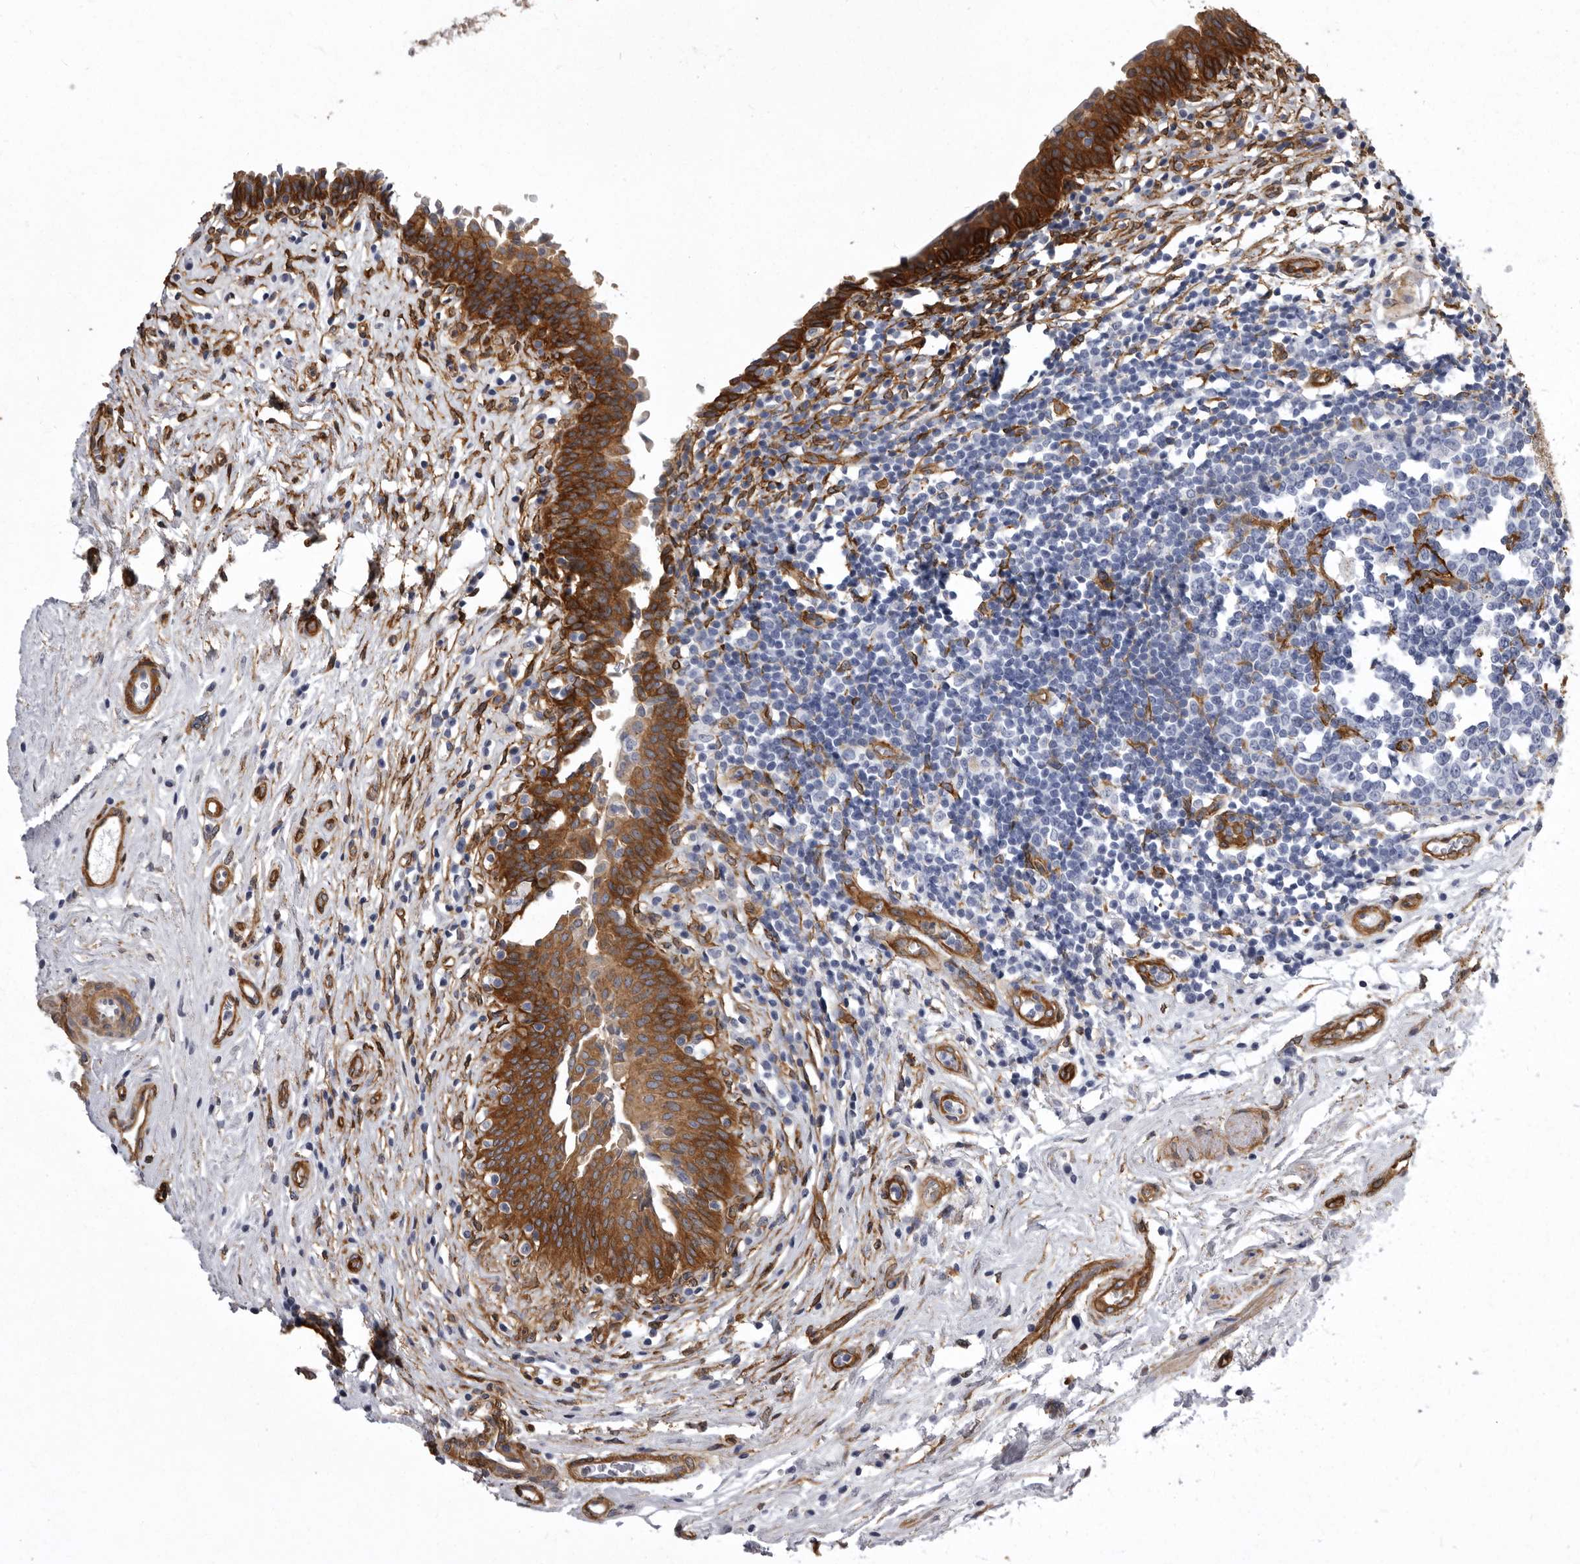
{"staining": {"intensity": "strong", "quantity": ">75%", "location": "cytoplasmic/membranous"}, "tissue": "urinary bladder", "cell_type": "Urothelial cells", "image_type": "normal", "snomed": [{"axis": "morphology", "description": "Normal tissue, NOS"}, {"axis": "topography", "description": "Urinary bladder"}], "caption": "Protein analysis of unremarkable urinary bladder displays strong cytoplasmic/membranous expression in about >75% of urothelial cells.", "gene": "ENAH", "patient": {"sex": "male", "age": 83}}